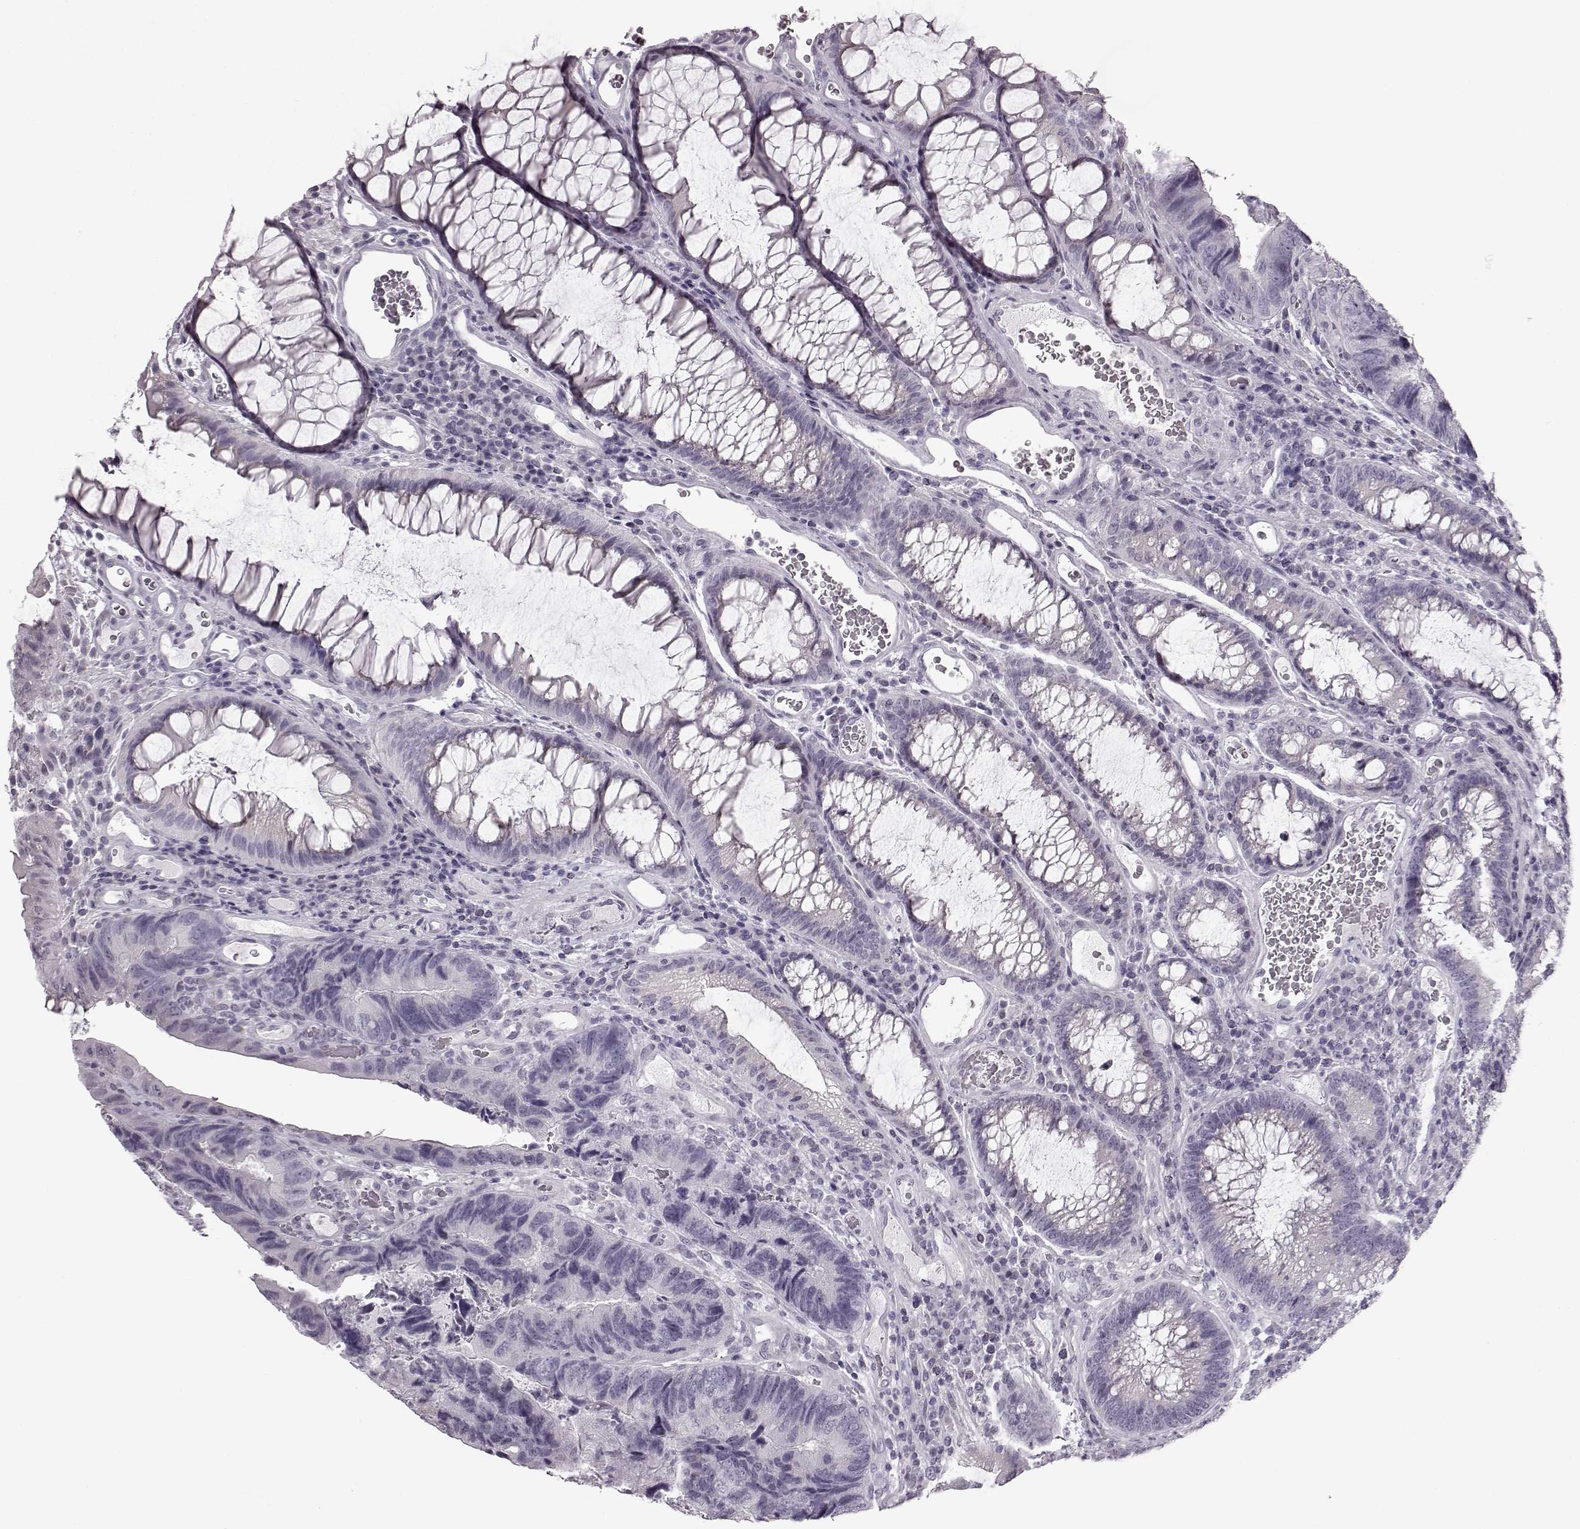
{"staining": {"intensity": "negative", "quantity": "none", "location": "none"}, "tissue": "colorectal cancer", "cell_type": "Tumor cells", "image_type": "cancer", "snomed": [{"axis": "morphology", "description": "Adenocarcinoma, NOS"}, {"axis": "topography", "description": "Colon"}], "caption": "High power microscopy histopathology image of an immunohistochemistry (IHC) photomicrograph of colorectal cancer (adenocarcinoma), revealing no significant staining in tumor cells.", "gene": "SEMG2", "patient": {"sex": "female", "age": 67}}